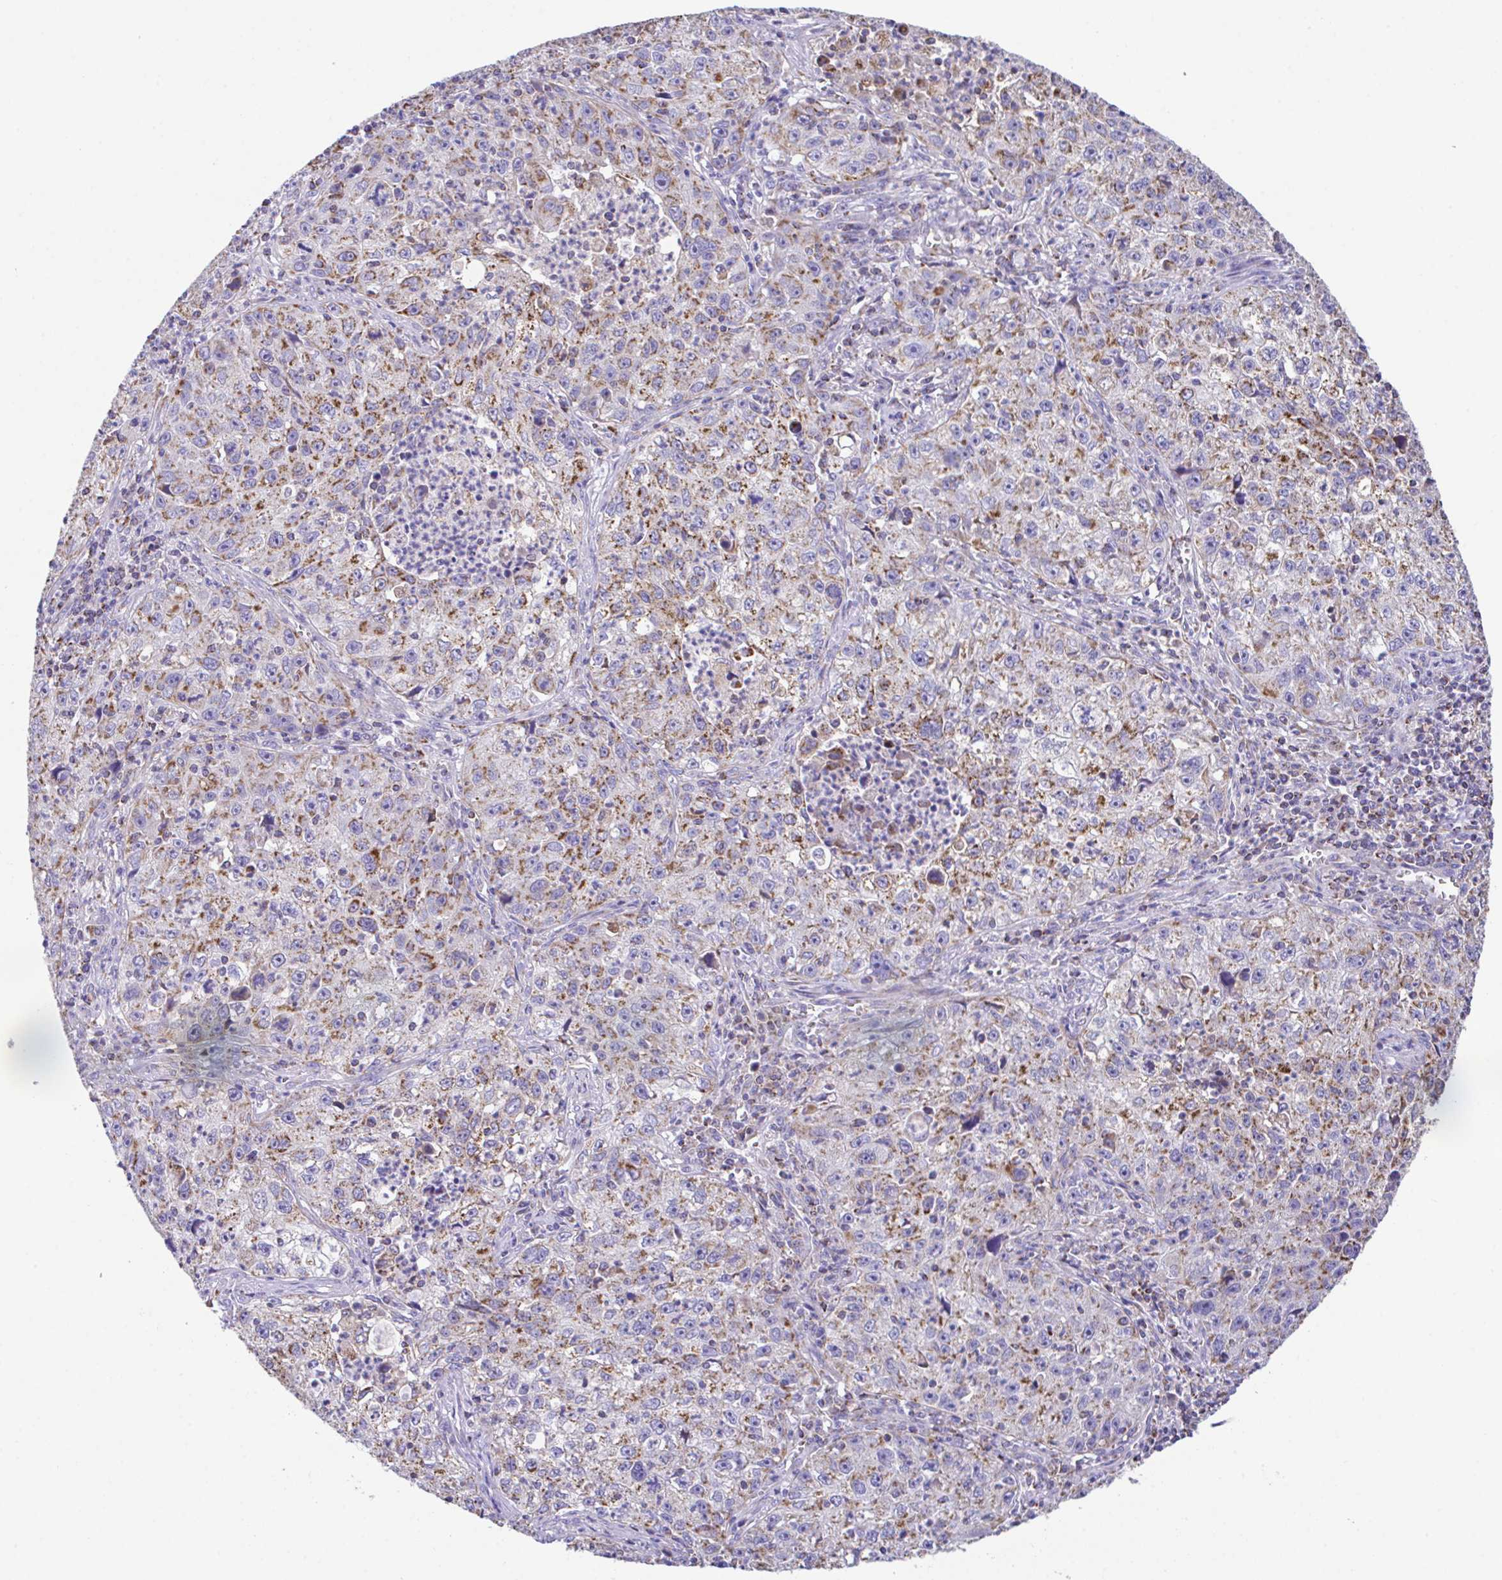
{"staining": {"intensity": "moderate", "quantity": "25%-75%", "location": "cytoplasmic/membranous"}, "tissue": "lung cancer", "cell_type": "Tumor cells", "image_type": "cancer", "snomed": [{"axis": "morphology", "description": "Squamous cell carcinoma, NOS"}, {"axis": "topography", "description": "Lung"}], "caption": "Brown immunohistochemical staining in lung squamous cell carcinoma displays moderate cytoplasmic/membranous staining in about 25%-75% of tumor cells.", "gene": "PCMTD2", "patient": {"sex": "male", "age": 71}}